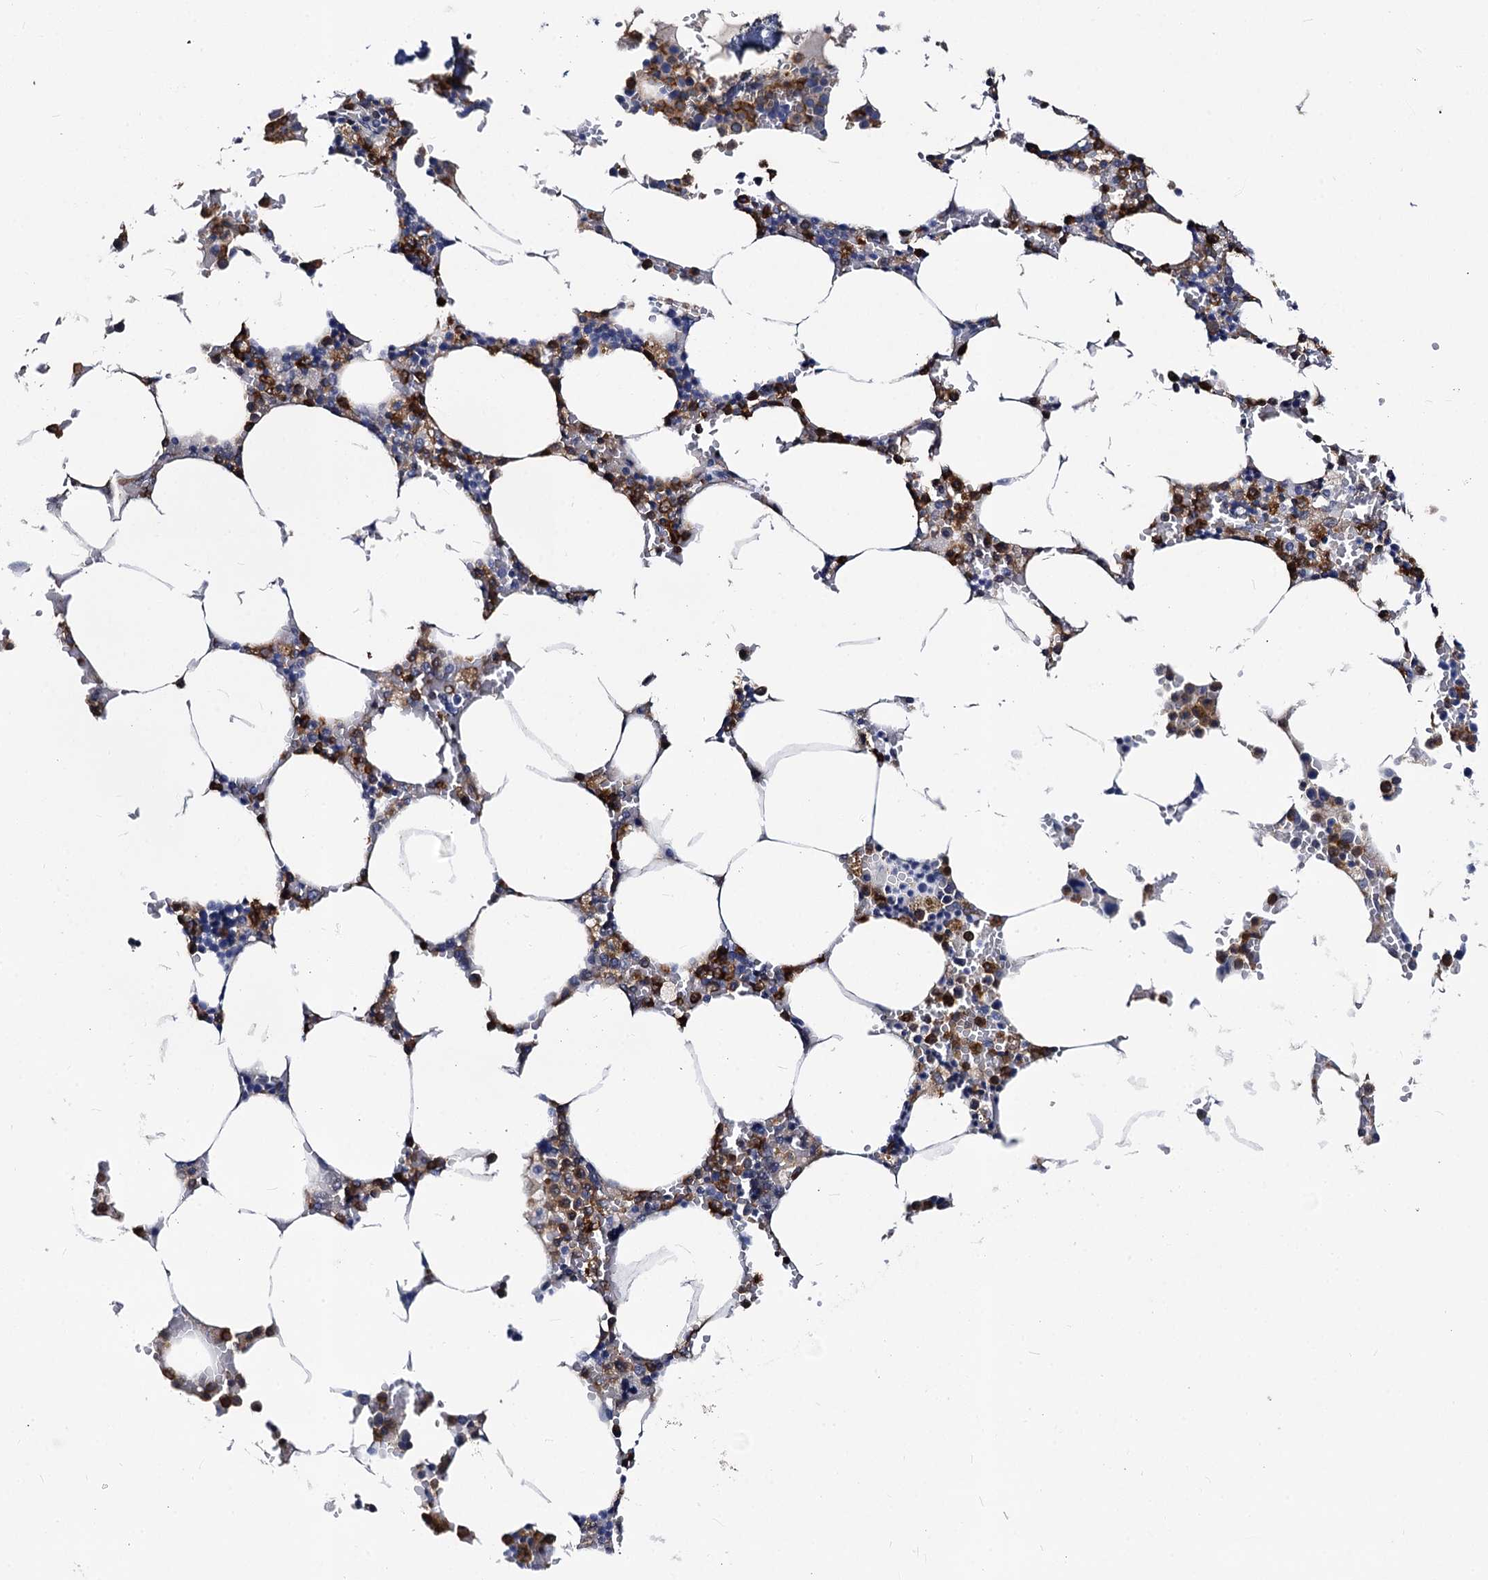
{"staining": {"intensity": "strong", "quantity": "25%-75%", "location": "cytoplasmic/membranous"}, "tissue": "bone marrow", "cell_type": "Hematopoietic cells", "image_type": "normal", "snomed": [{"axis": "morphology", "description": "Normal tissue, NOS"}, {"axis": "topography", "description": "Bone marrow"}], "caption": "IHC photomicrograph of unremarkable bone marrow stained for a protein (brown), which shows high levels of strong cytoplasmic/membranous expression in about 25%-75% of hematopoietic cells.", "gene": "RHOG", "patient": {"sex": "male", "age": 70}}